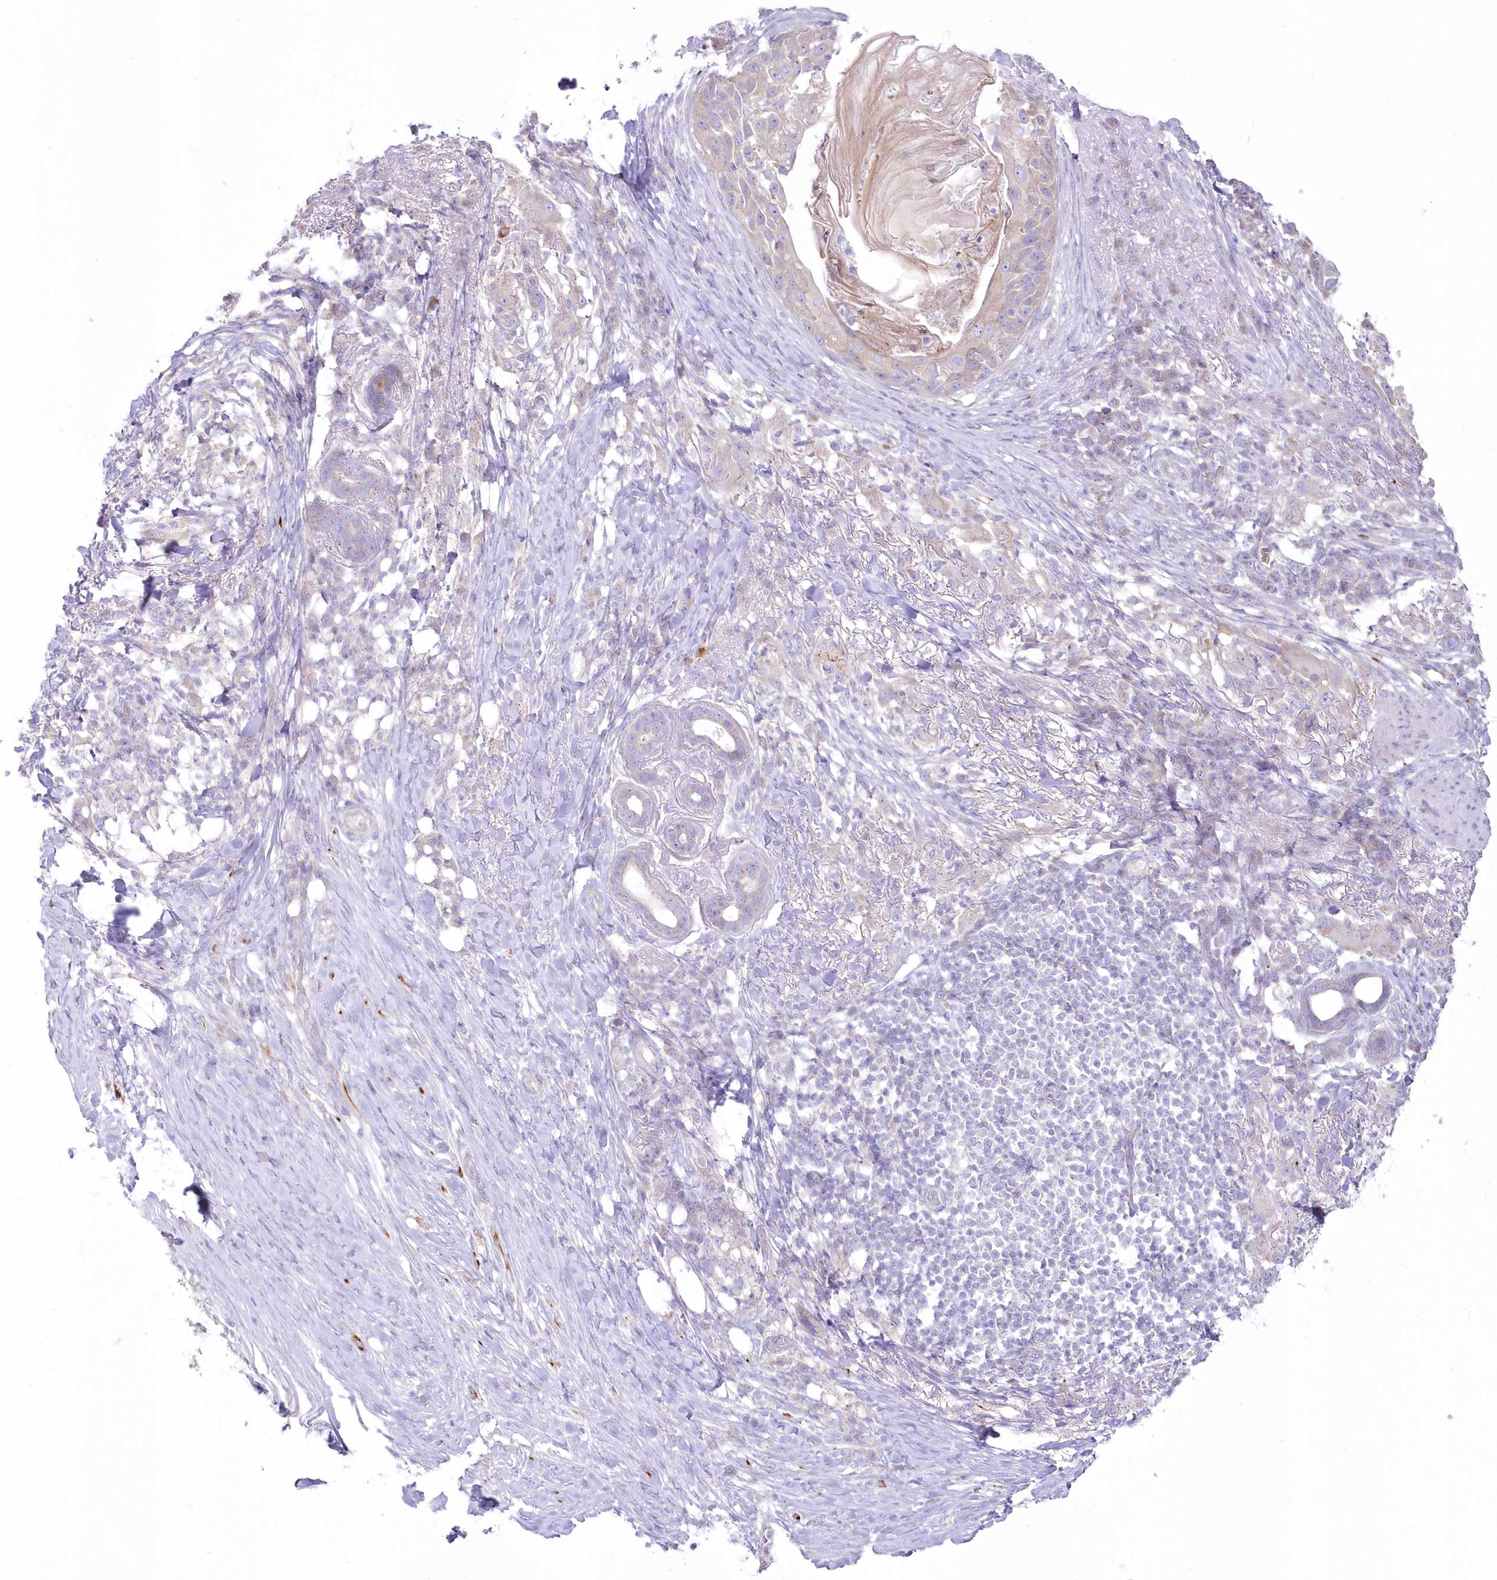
{"staining": {"intensity": "weak", "quantity": ">75%", "location": "cytoplasmic/membranous"}, "tissue": "skin cancer", "cell_type": "Tumor cells", "image_type": "cancer", "snomed": [{"axis": "morphology", "description": "Squamous cell carcinoma, NOS"}, {"axis": "topography", "description": "Skin"}], "caption": "Immunohistochemical staining of human skin cancer demonstrates low levels of weak cytoplasmic/membranous staining in about >75% of tumor cells. (DAB IHC with brightfield microscopy, high magnification).", "gene": "ZNF843", "patient": {"sex": "female", "age": 44}}